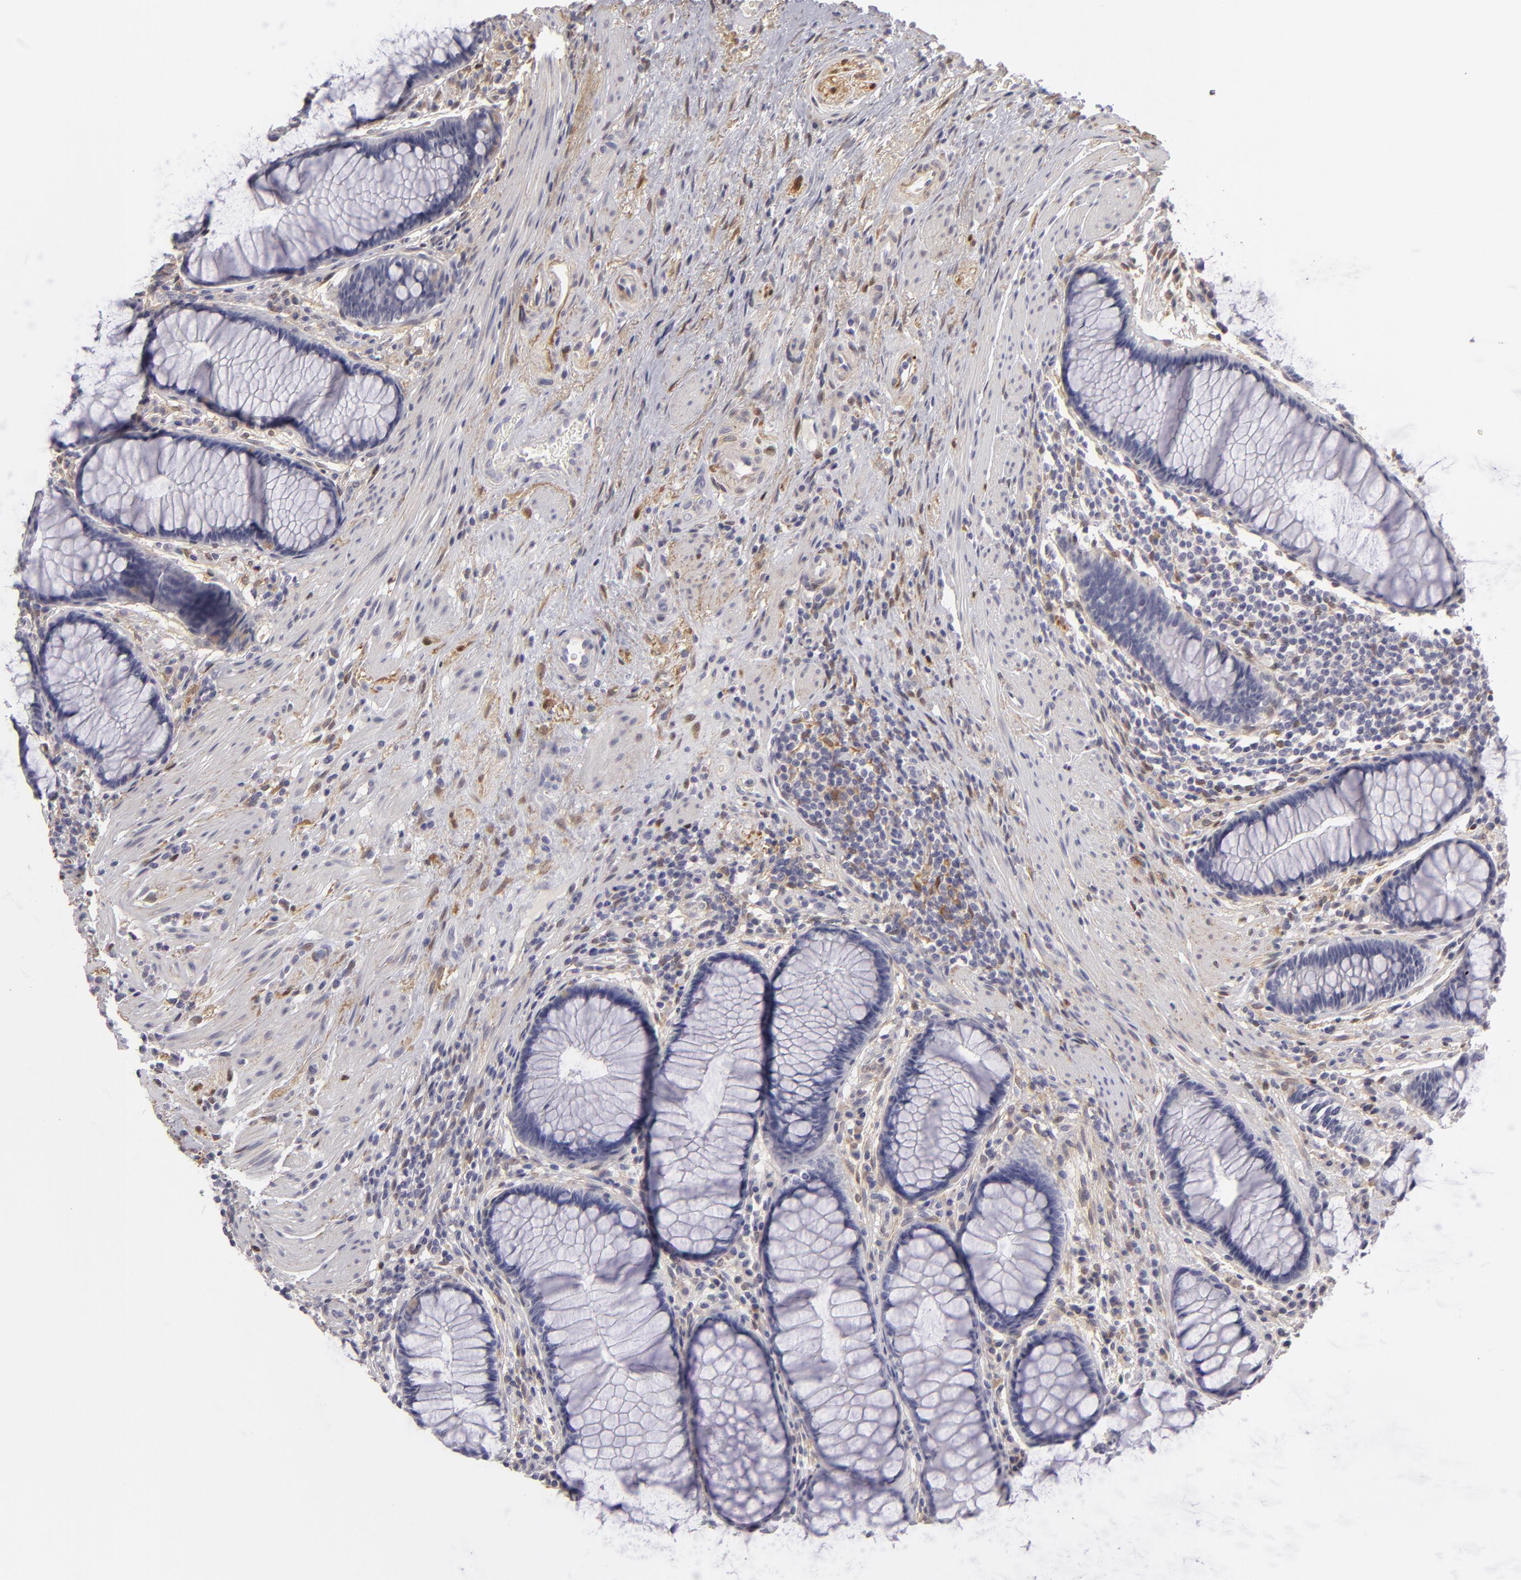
{"staining": {"intensity": "negative", "quantity": "none", "location": "none"}, "tissue": "rectum", "cell_type": "Glandular cells", "image_type": "normal", "snomed": [{"axis": "morphology", "description": "Normal tissue, NOS"}, {"axis": "topography", "description": "Rectum"}], "caption": "Immunohistochemical staining of unremarkable human rectum demonstrates no significant staining in glandular cells. (DAB immunohistochemistry (IHC), high magnification).", "gene": "EFS", "patient": {"sex": "male", "age": 77}}